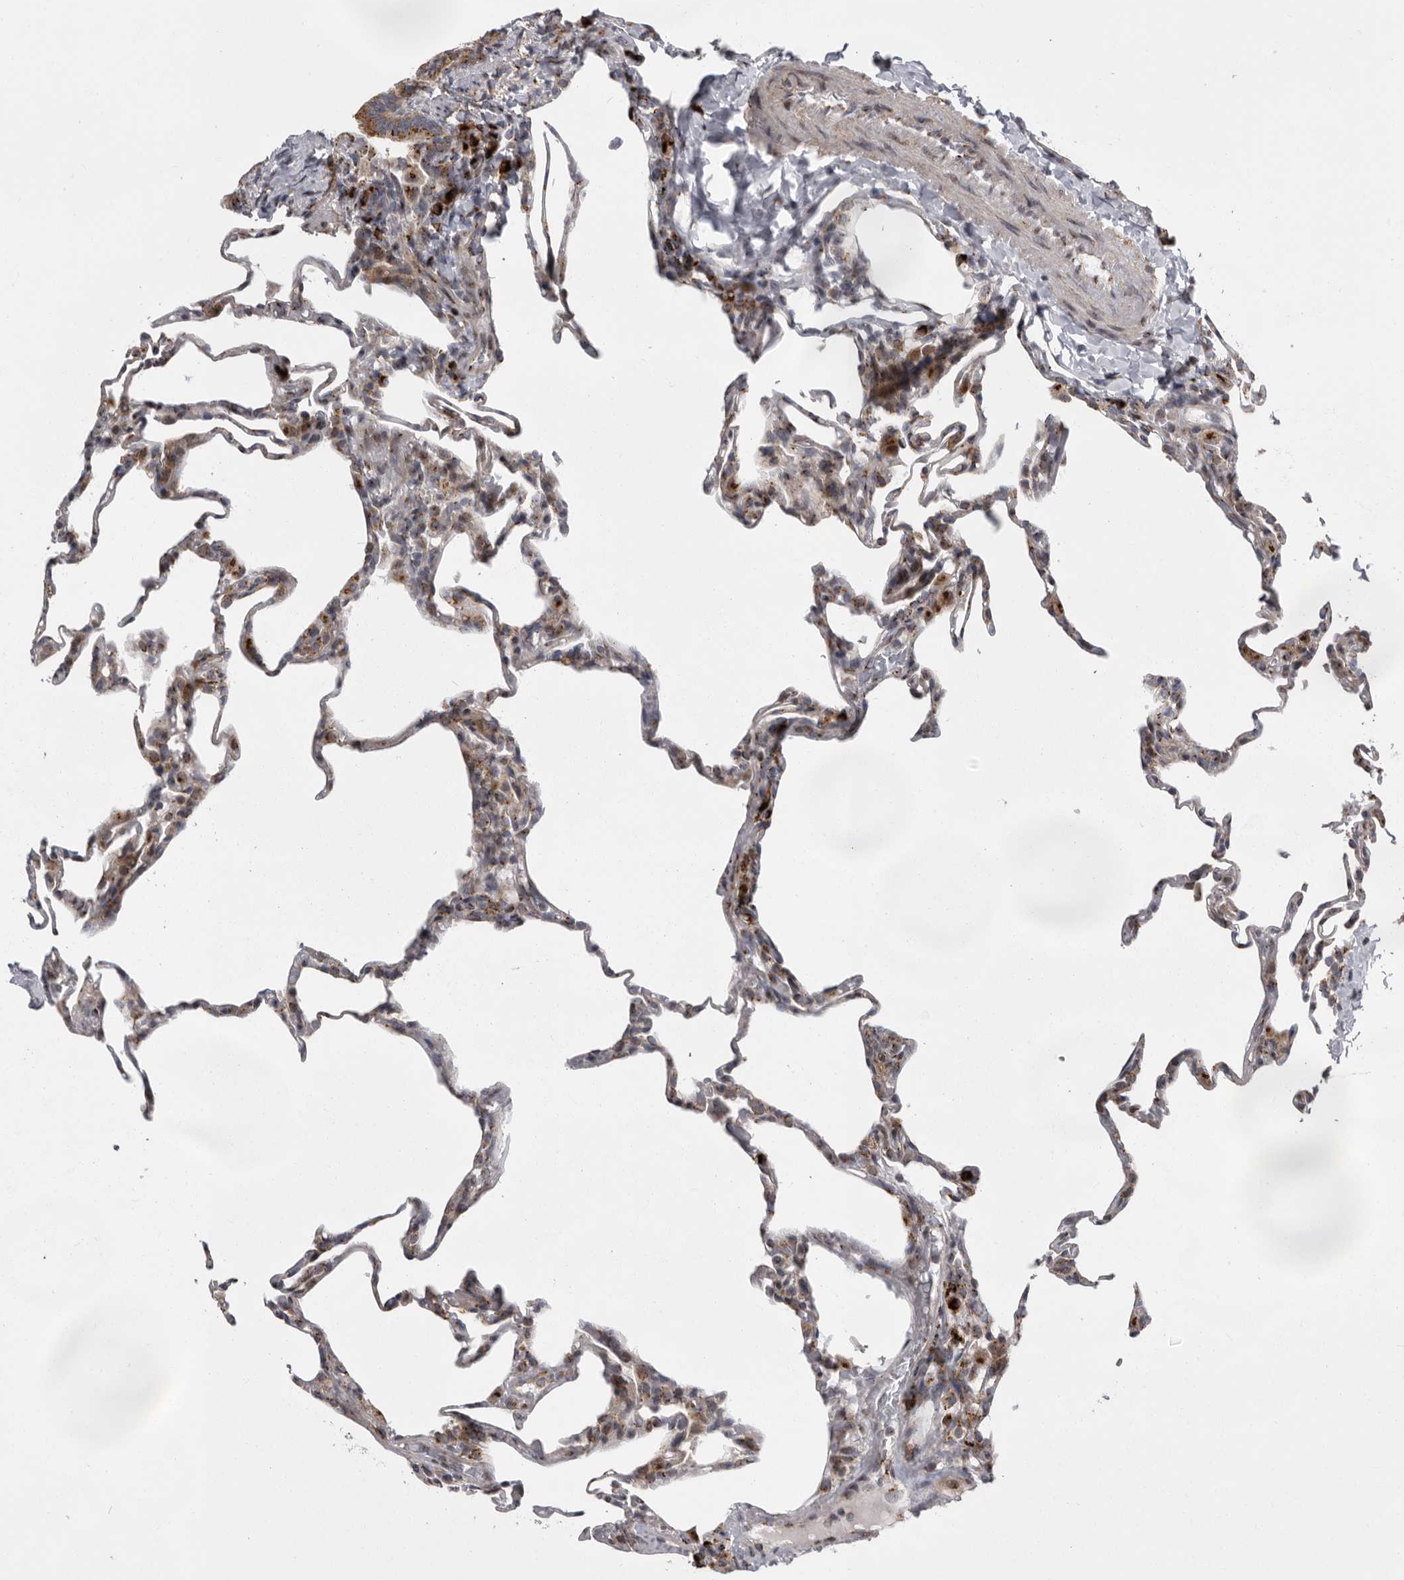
{"staining": {"intensity": "weak", "quantity": ">75%", "location": "cytoplasmic/membranous"}, "tissue": "lung", "cell_type": "Alveolar cells", "image_type": "normal", "snomed": [{"axis": "morphology", "description": "Normal tissue, NOS"}, {"axis": "topography", "description": "Lung"}], "caption": "About >75% of alveolar cells in benign lung show weak cytoplasmic/membranous protein expression as visualized by brown immunohistochemical staining.", "gene": "WDR47", "patient": {"sex": "male", "age": 20}}